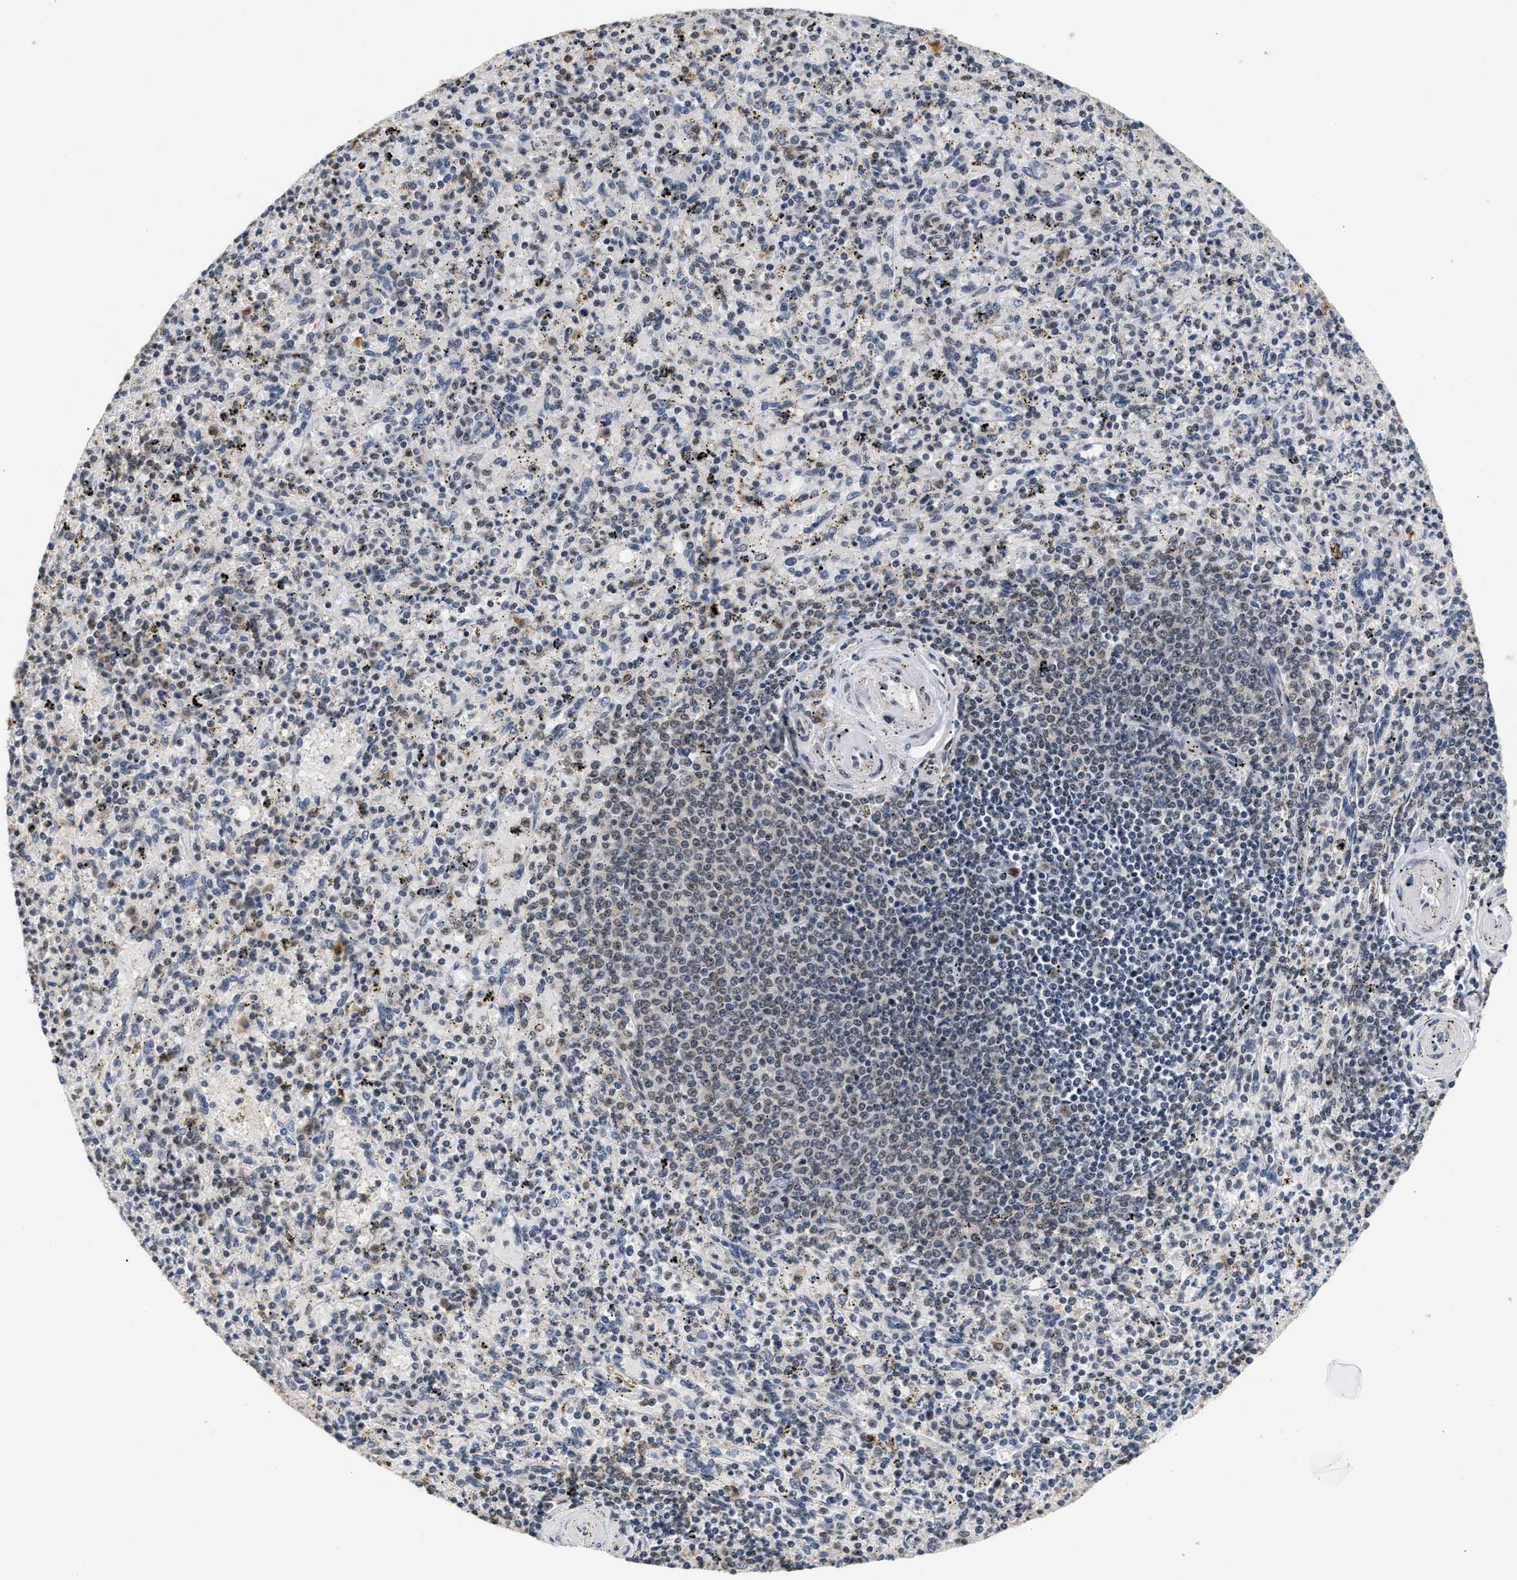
{"staining": {"intensity": "weak", "quantity": "<25%", "location": "nuclear"}, "tissue": "spleen", "cell_type": "Cells in red pulp", "image_type": "normal", "snomed": [{"axis": "morphology", "description": "Normal tissue, NOS"}, {"axis": "topography", "description": "Spleen"}], "caption": "Photomicrograph shows no significant protein expression in cells in red pulp of normal spleen. The staining is performed using DAB (3,3'-diaminobenzidine) brown chromogen with nuclei counter-stained in using hematoxylin.", "gene": "THOC1", "patient": {"sex": "male", "age": 72}}